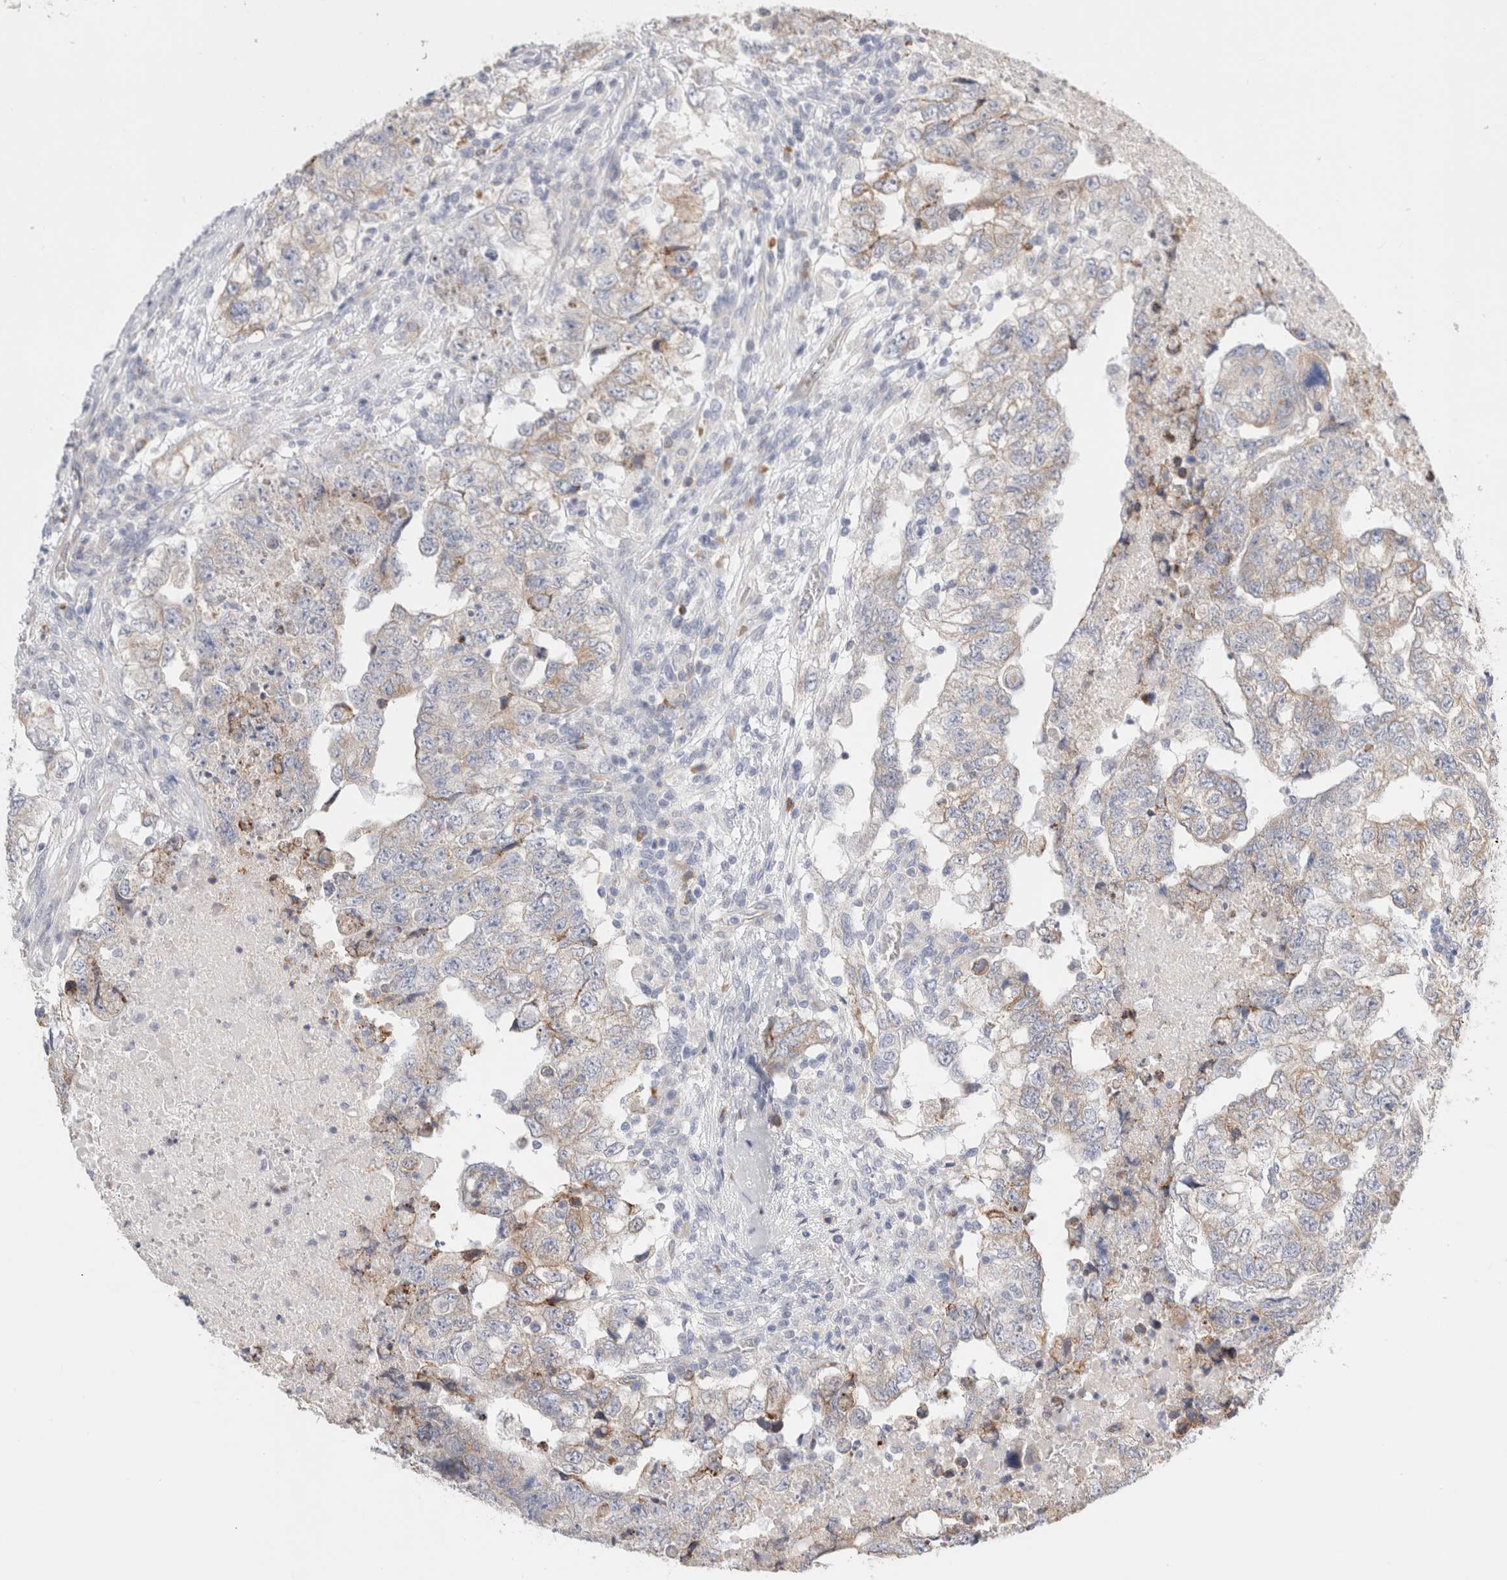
{"staining": {"intensity": "weak", "quantity": "<25%", "location": "cytoplasmic/membranous"}, "tissue": "testis cancer", "cell_type": "Tumor cells", "image_type": "cancer", "snomed": [{"axis": "morphology", "description": "Carcinoma, Embryonal, NOS"}, {"axis": "topography", "description": "Testis"}], "caption": "High power microscopy image of an immunohistochemistry (IHC) photomicrograph of testis cancer, revealing no significant staining in tumor cells.", "gene": "CSK", "patient": {"sex": "male", "age": 36}}